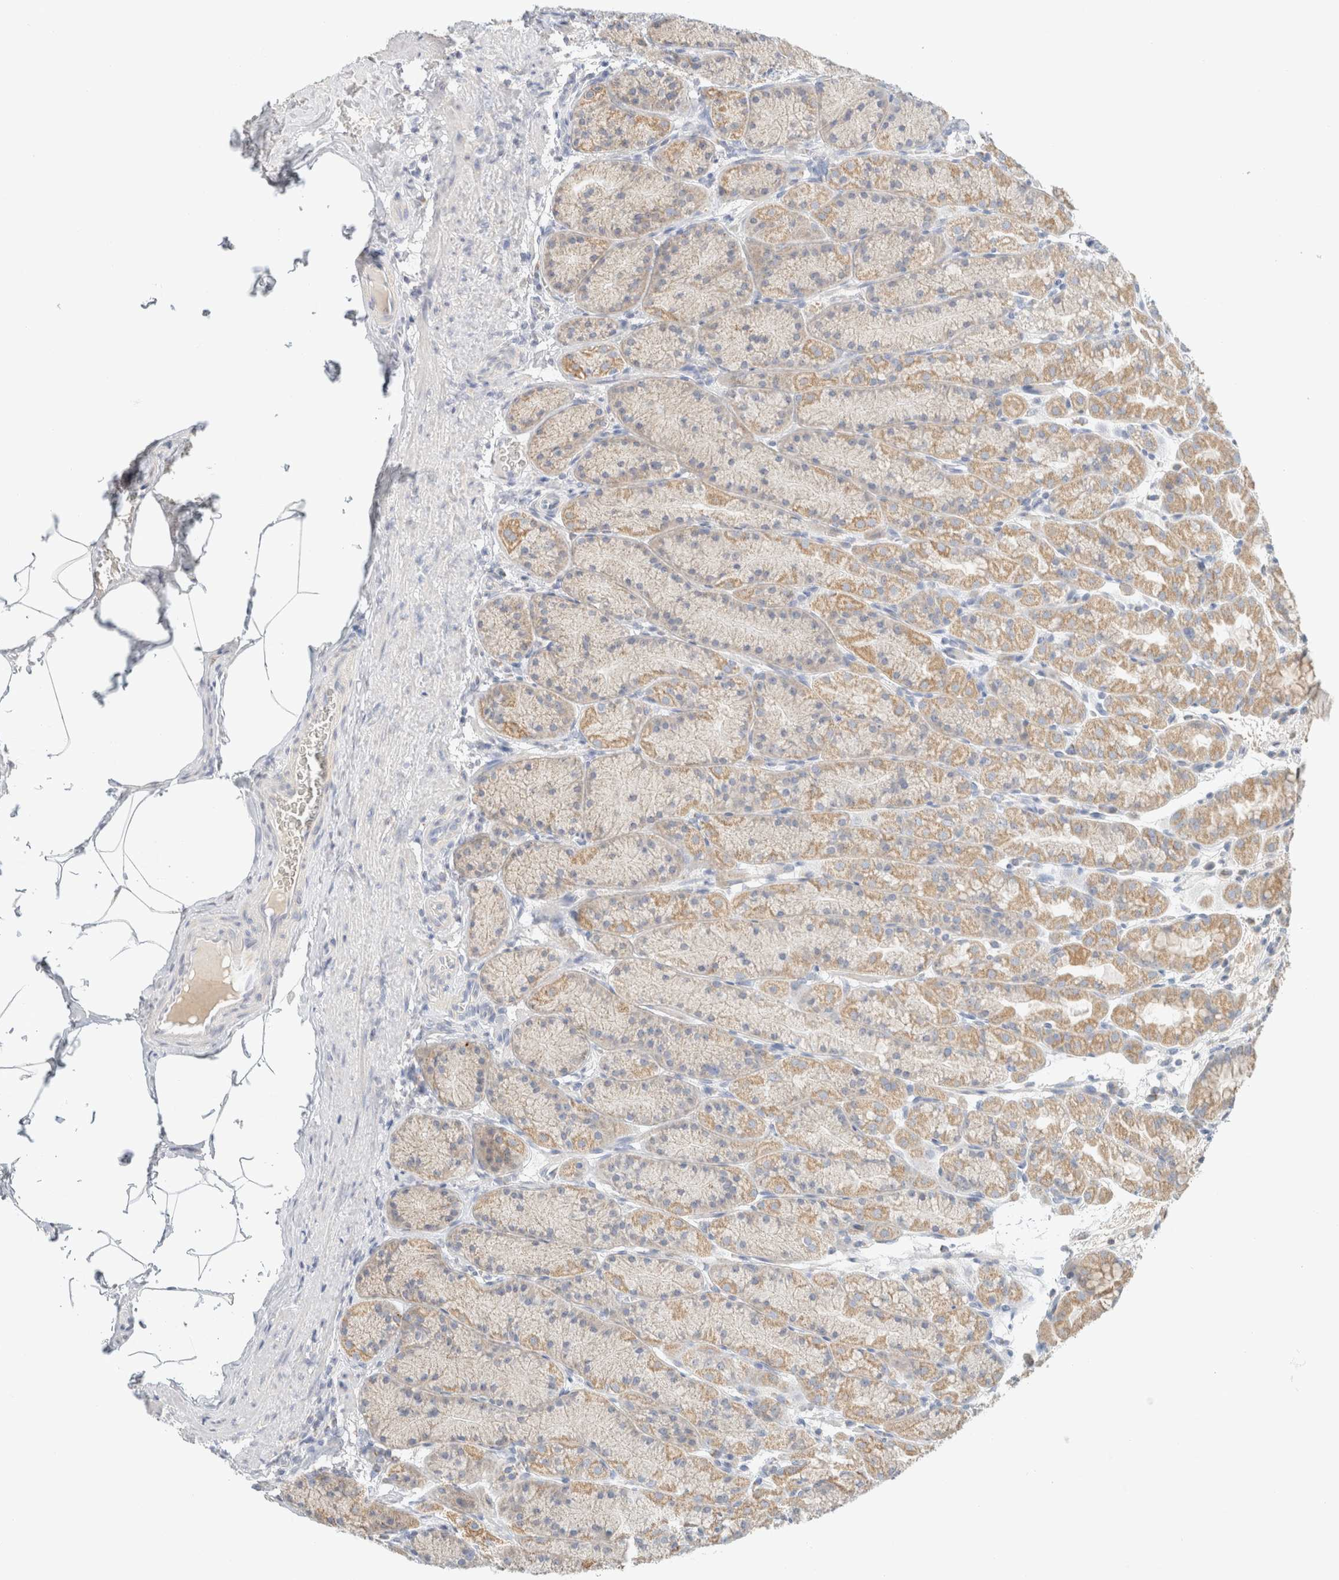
{"staining": {"intensity": "moderate", "quantity": "25%-75%", "location": "cytoplasmic/membranous"}, "tissue": "stomach", "cell_type": "Glandular cells", "image_type": "normal", "snomed": [{"axis": "morphology", "description": "Normal tissue, NOS"}, {"axis": "topography", "description": "Stomach"}], "caption": "Protein staining by immunohistochemistry demonstrates moderate cytoplasmic/membranous positivity in about 25%-75% of glandular cells in benign stomach. The staining was performed using DAB (3,3'-diaminobenzidine) to visualize the protein expression in brown, while the nuclei were stained in blue with hematoxylin (Magnification: 20x).", "gene": "HDHD3", "patient": {"sex": "male", "age": 42}}